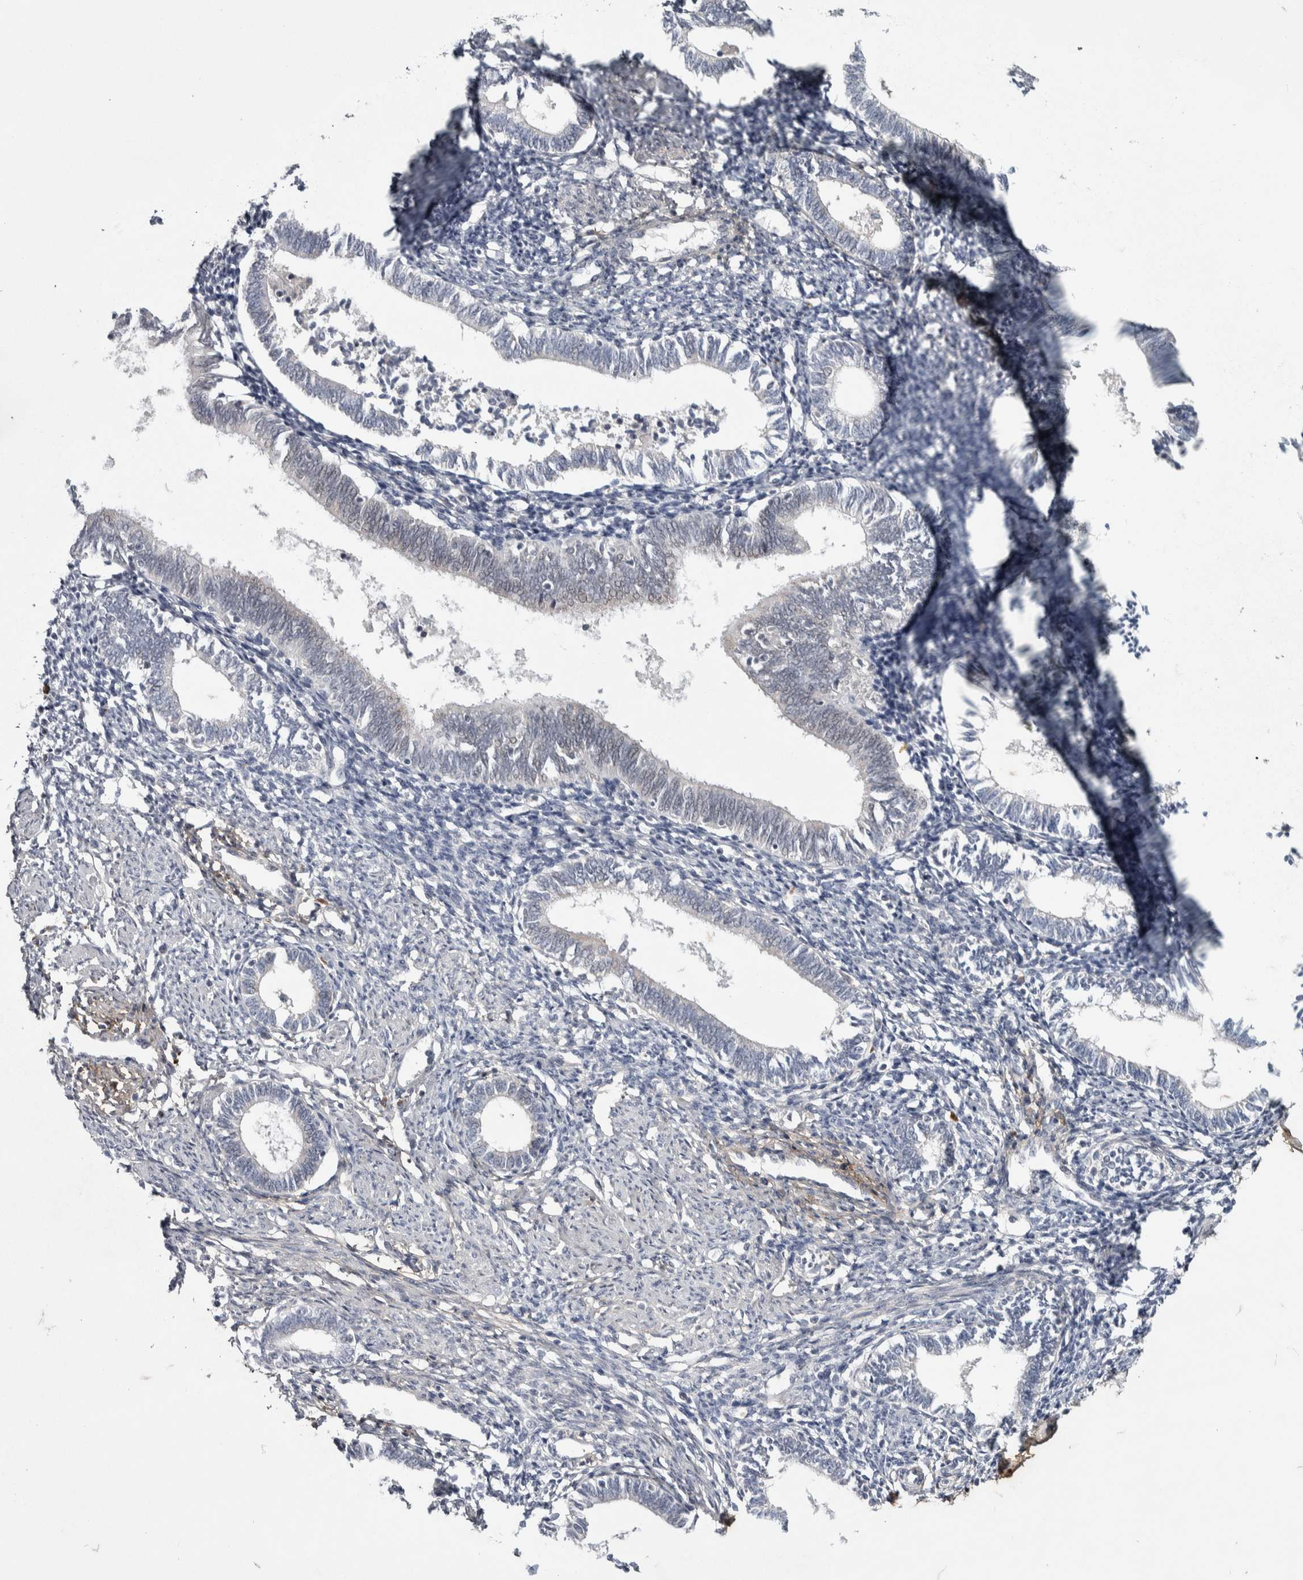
{"staining": {"intensity": "negative", "quantity": "none", "location": "none"}, "tissue": "endometrium", "cell_type": "Cells in endometrial stroma", "image_type": "normal", "snomed": [{"axis": "morphology", "description": "Normal tissue, NOS"}, {"axis": "topography", "description": "Endometrium"}], "caption": "There is no significant staining in cells in endometrial stroma of endometrium. (Stains: DAB immunohistochemistry (IHC) with hematoxylin counter stain, Microscopy: brightfield microscopy at high magnification).", "gene": "ASPN", "patient": {"sex": "female", "age": 41}}